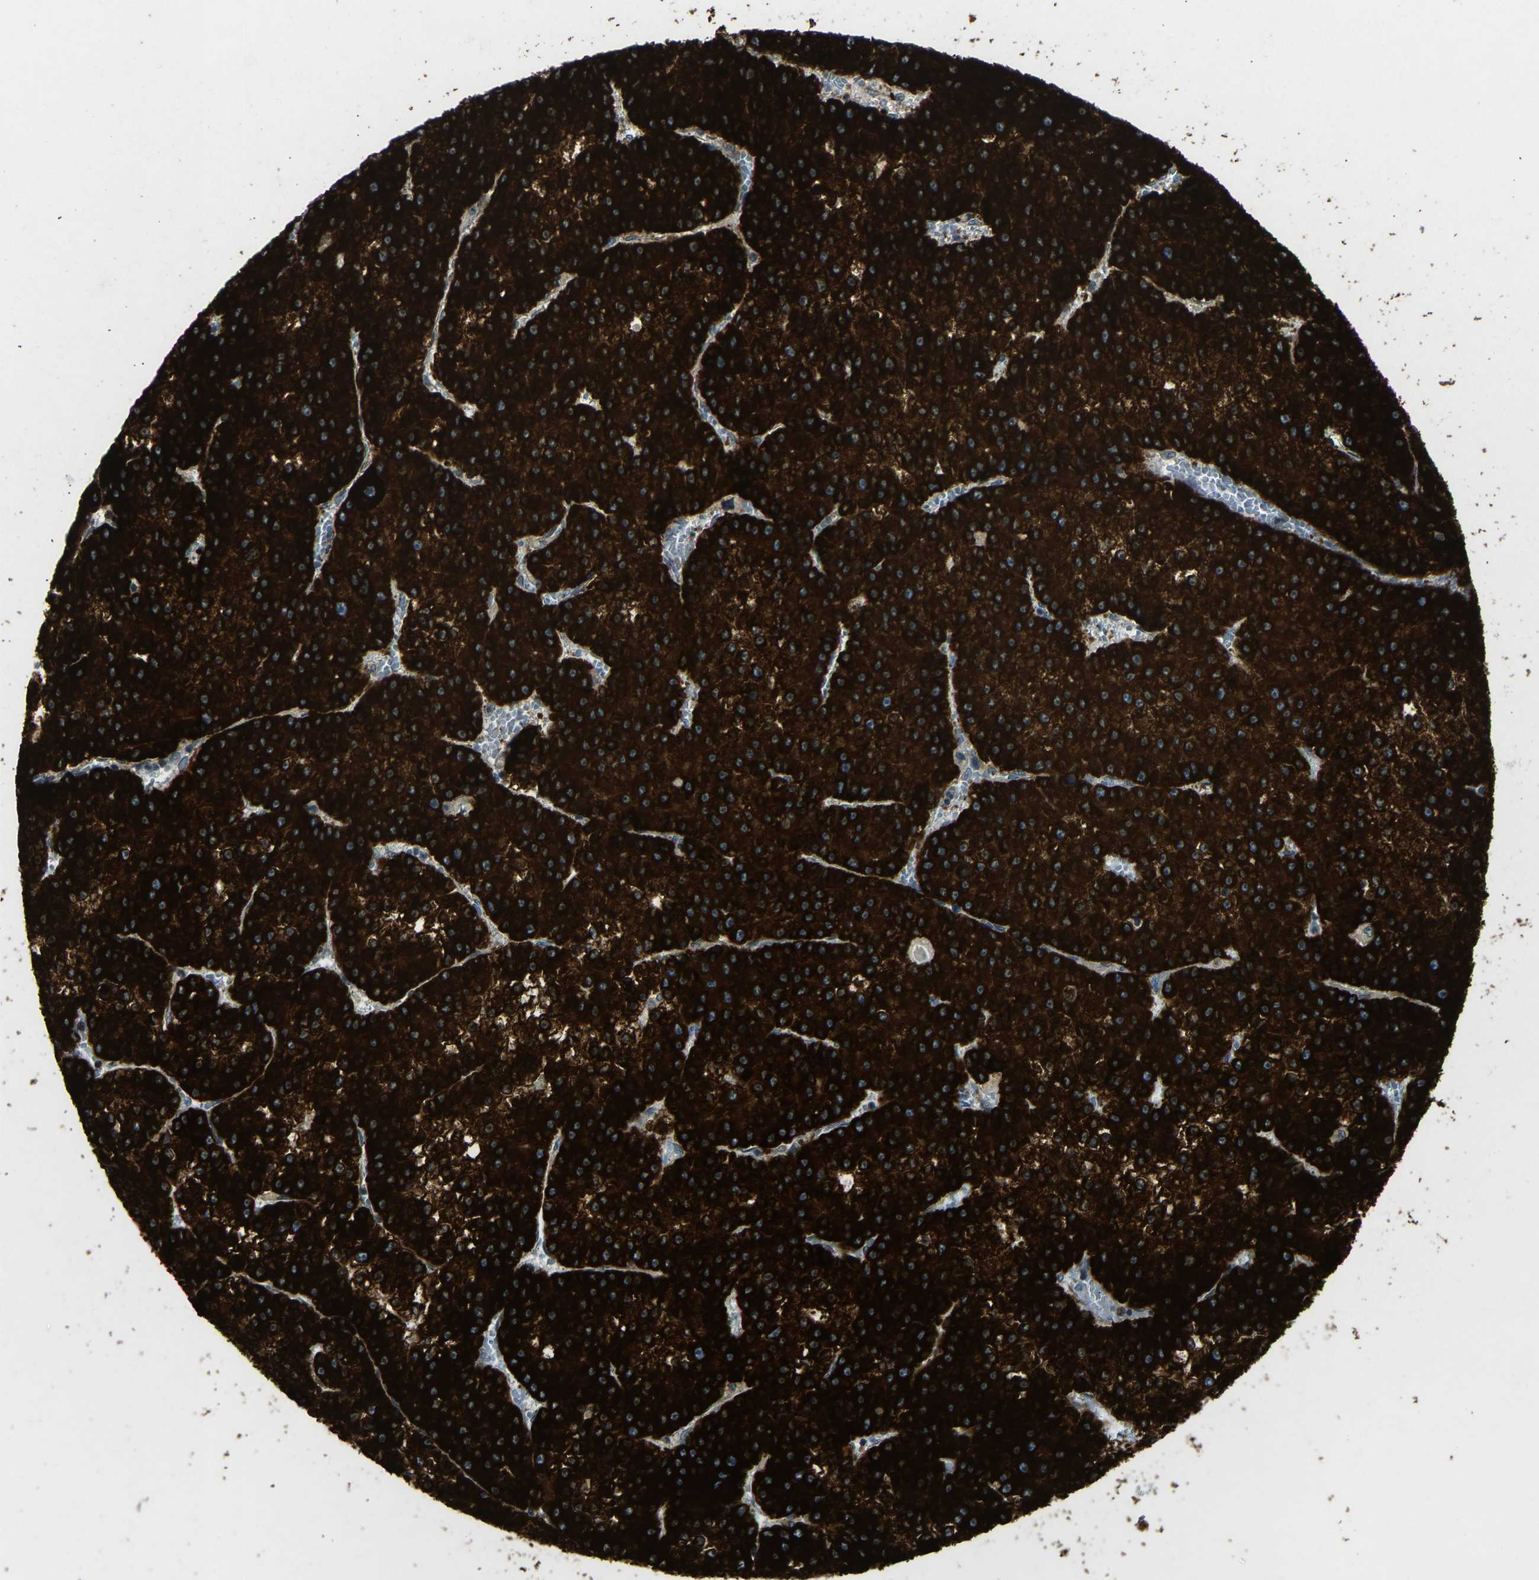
{"staining": {"intensity": "strong", "quantity": ">75%", "location": "cytoplasmic/membranous"}, "tissue": "liver cancer", "cell_type": "Tumor cells", "image_type": "cancer", "snomed": [{"axis": "morphology", "description": "Carcinoma, Hepatocellular, NOS"}, {"axis": "topography", "description": "Liver"}], "caption": "Brown immunohistochemical staining in human hepatocellular carcinoma (liver) exhibits strong cytoplasmic/membranous expression in about >75% of tumor cells.", "gene": "OS9", "patient": {"sex": "female", "age": 73}}